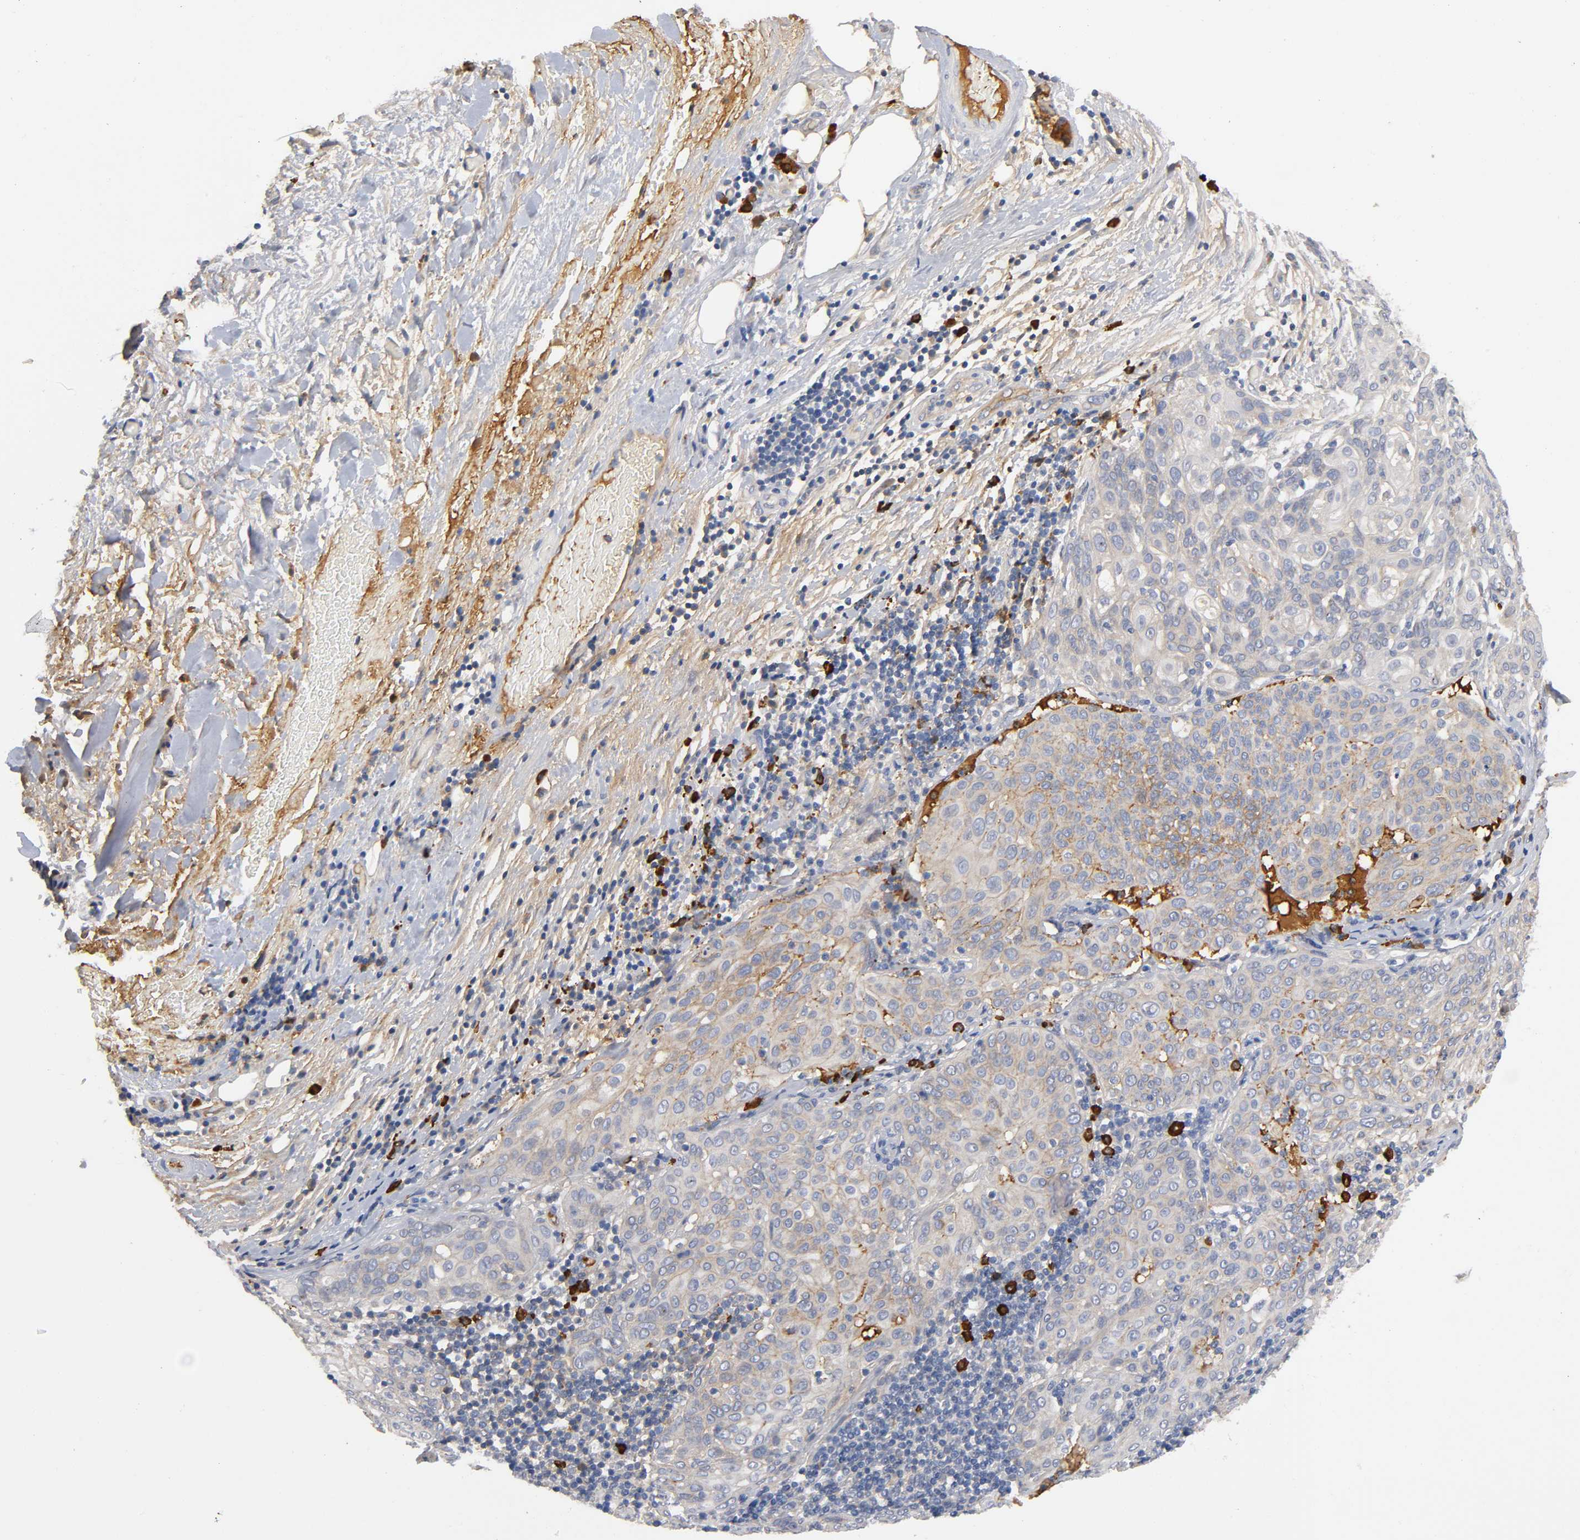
{"staining": {"intensity": "weak", "quantity": "25%-75%", "location": "cytoplasmic/membranous"}, "tissue": "lung cancer", "cell_type": "Tumor cells", "image_type": "cancer", "snomed": [{"axis": "morphology", "description": "Inflammation, NOS"}, {"axis": "morphology", "description": "Squamous cell carcinoma, NOS"}, {"axis": "topography", "description": "Lymph node"}, {"axis": "topography", "description": "Soft tissue"}, {"axis": "topography", "description": "Lung"}], "caption": "Weak cytoplasmic/membranous staining for a protein is identified in about 25%-75% of tumor cells of squamous cell carcinoma (lung) using immunohistochemistry (IHC).", "gene": "NOVA1", "patient": {"sex": "male", "age": 66}}